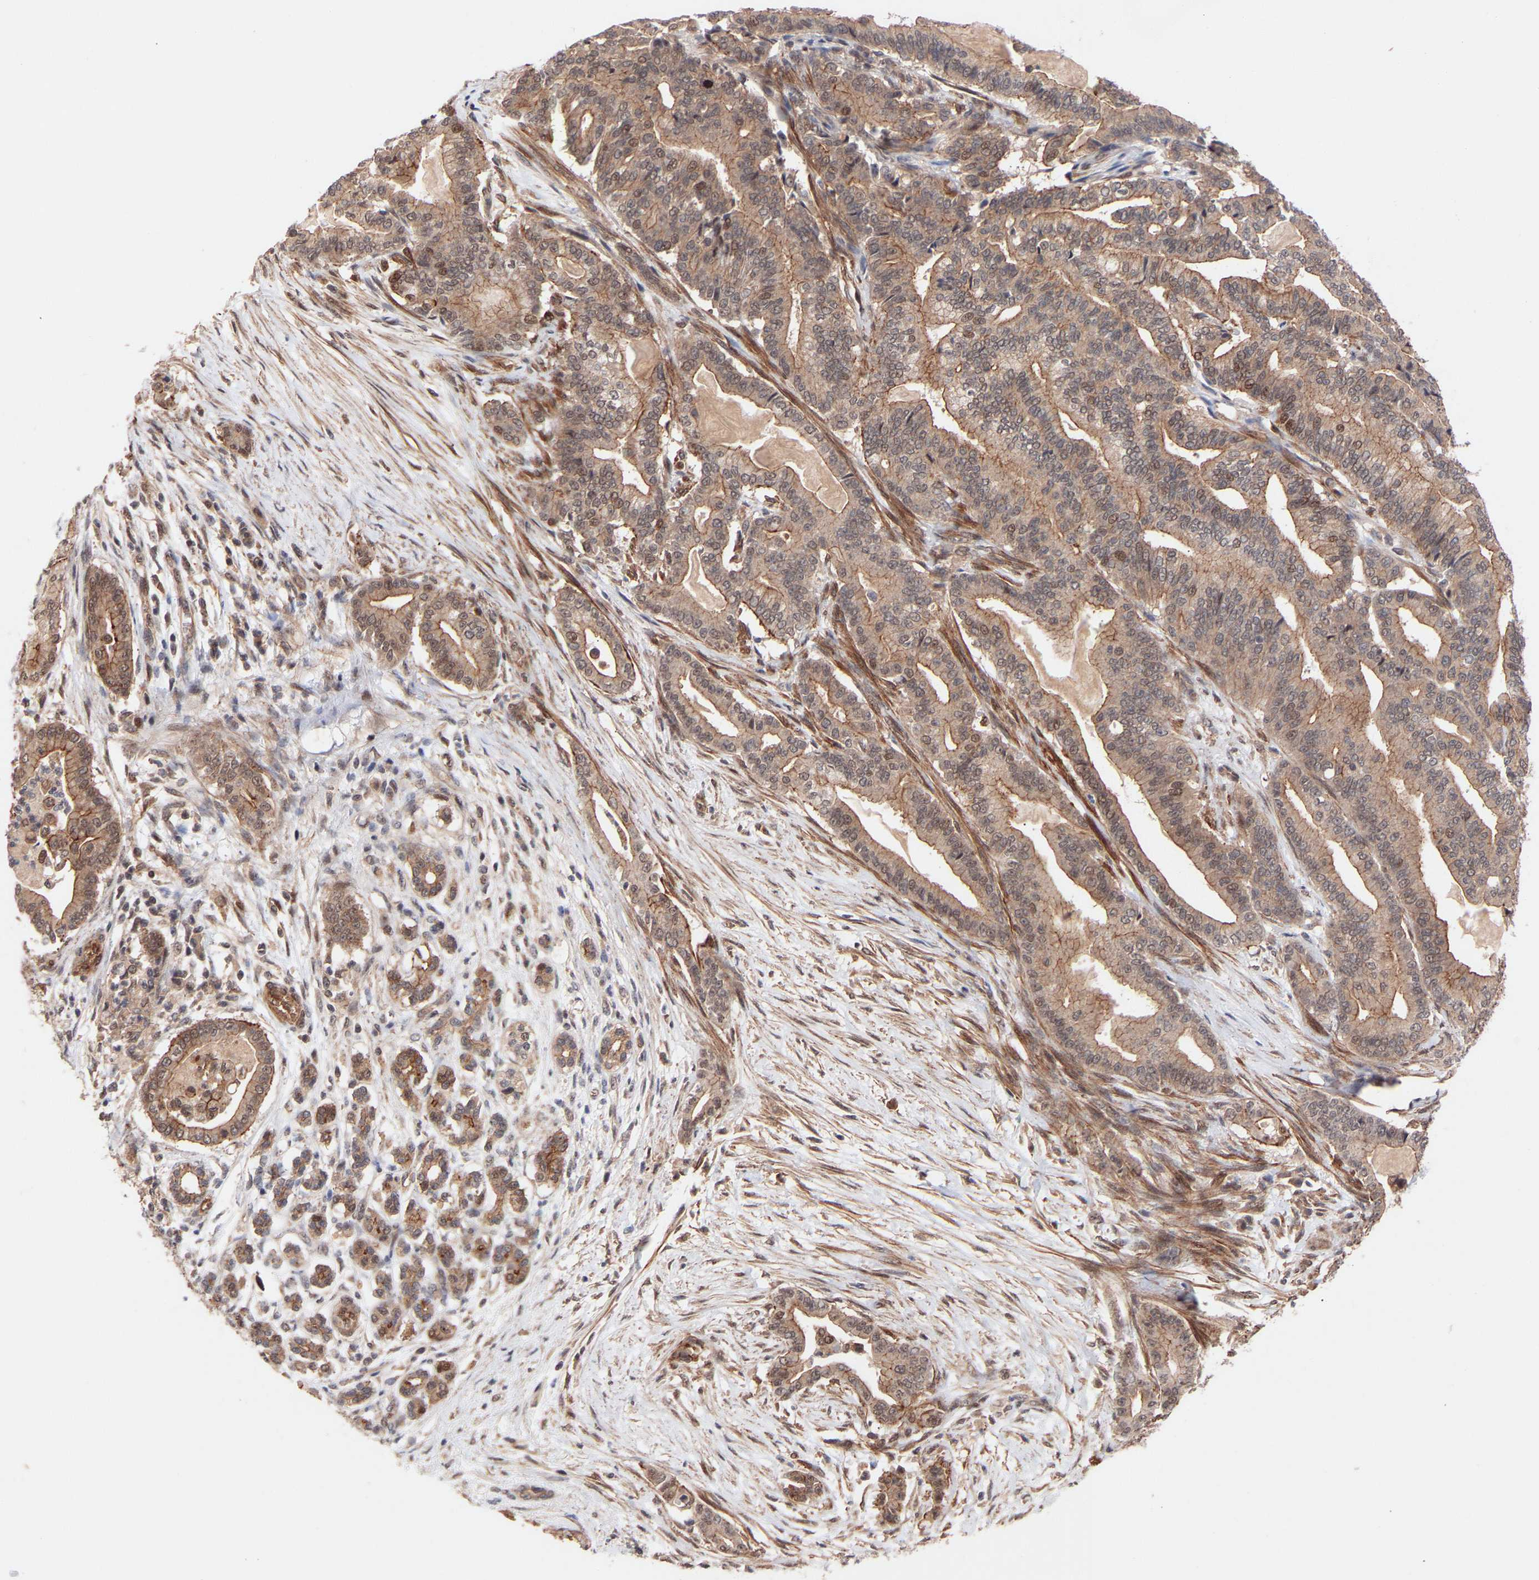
{"staining": {"intensity": "weak", "quantity": ">75%", "location": "cytoplasmic/membranous,nuclear"}, "tissue": "pancreatic cancer", "cell_type": "Tumor cells", "image_type": "cancer", "snomed": [{"axis": "morphology", "description": "Normal tissue, NOS"}, {"axis": "morphology", "description": "Adenocarcinoma, NOS"}, {"axis": "topography", "description": "Pancreas"}], "caption": "Brown immunohistochemical staining in human pancreatic cancer displays weak cytoplasmic/membranous and nuclear expression in approximately >75% of tumor cells.", "gene": "PDLIM5", "patient": {"sex": "male", "age": 63}}